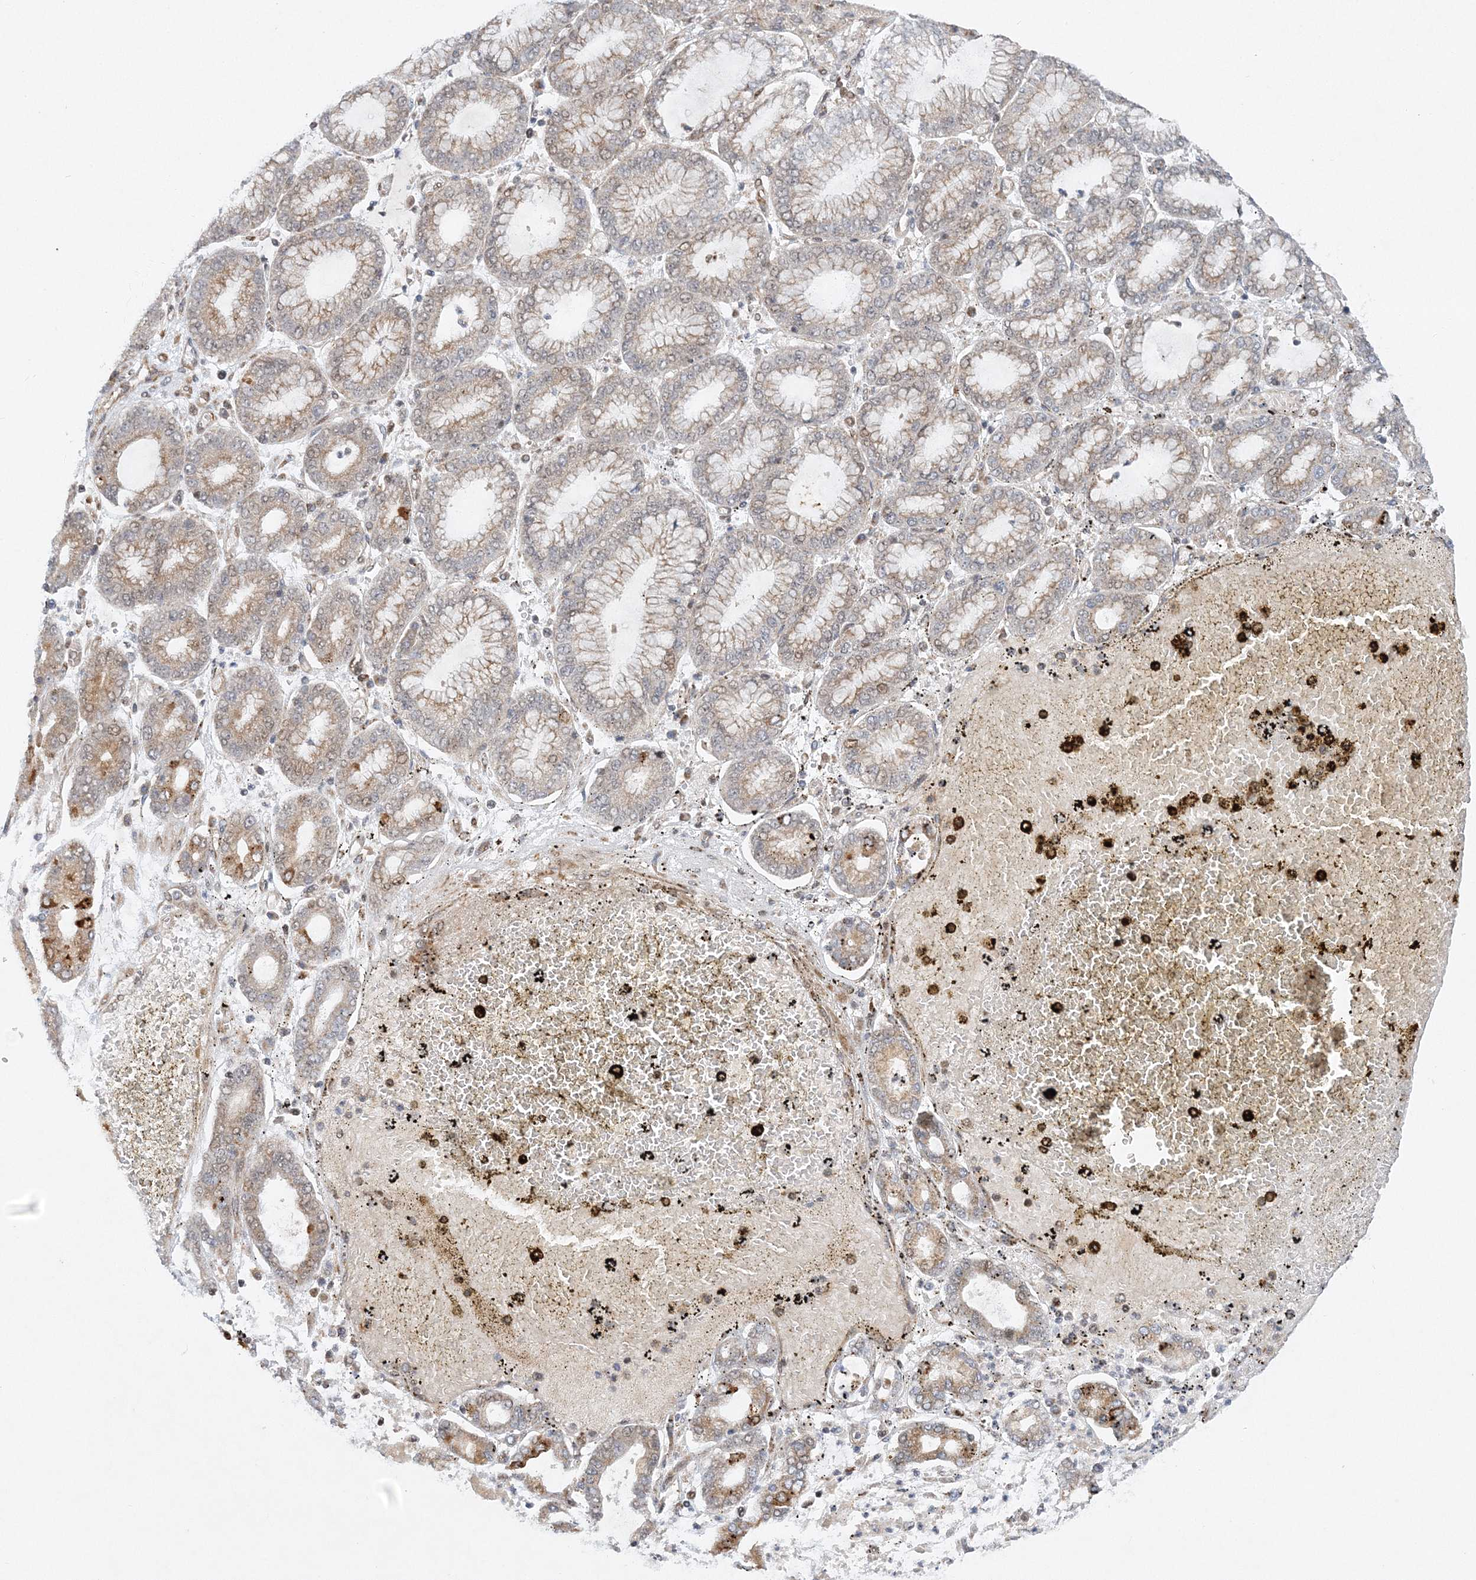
{"staining": {"intensity": "weak", "quantity": ">75%", "location": "cytoplasmic/membranous"}, "tissue": "stomach cancer", "cell_type": "Tumor cells", "image_type": "cancer", "snomed": [{"axis": "morphology", "description": "Adenocarcinoma, NOS"}, {"axis": "topography", "description": "Stomach"}], "caption": "Immunohistochemistry staining of stomach cancer (adenocarcinoma), which displays low levels of weak cytoplasmic/membranous staining in about >75% of tumor cells indicating weak cytoplasmic/membranous protein expression. The staining was performed using DAB (3,3'-diaminobenzidine) (brown) for protein detection and nuclei were counterstained in hematoxylin (blue).", "gene": "RAB11FIP2", "patient": {"sex": "male", "age": 76}}